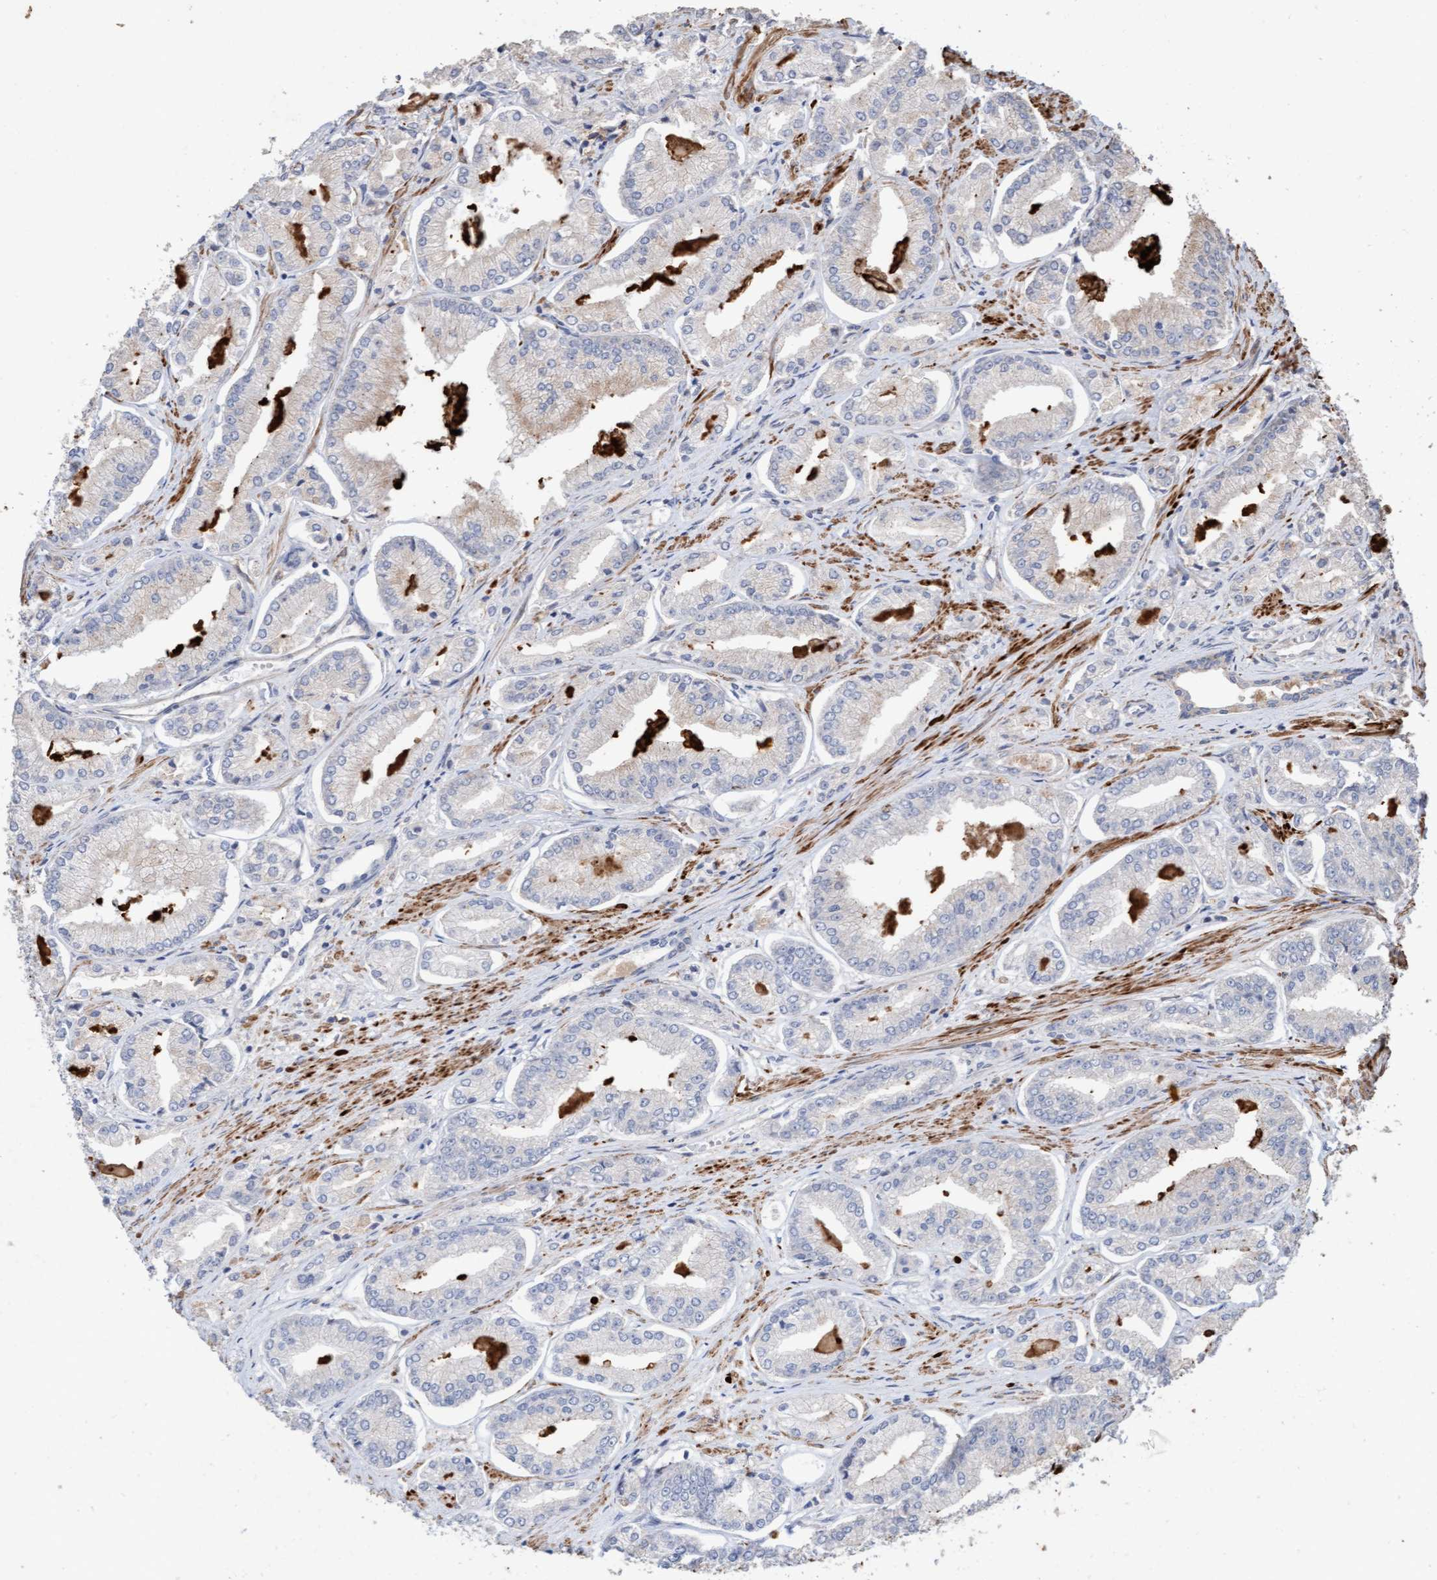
{"staining": {"intensity": "negative", "quantity": "none", "location": "none"}, "tissue": "prostate cancer", "cell_type": "Tumor cells", "image_type": "cancer", "snomed": [{"axis": "morphology", "description": "Adenocarcinoma, Low grade"}, {"axis": "topography", "description": "Prostate"}], "caption": "DAB immunohistochemical staining of human prostate low-grade adenocarcinoma exhibits no significant staining in tumor cells.", "gene": "LONRF1", "patient": {"sex": "male", "age": 52}}